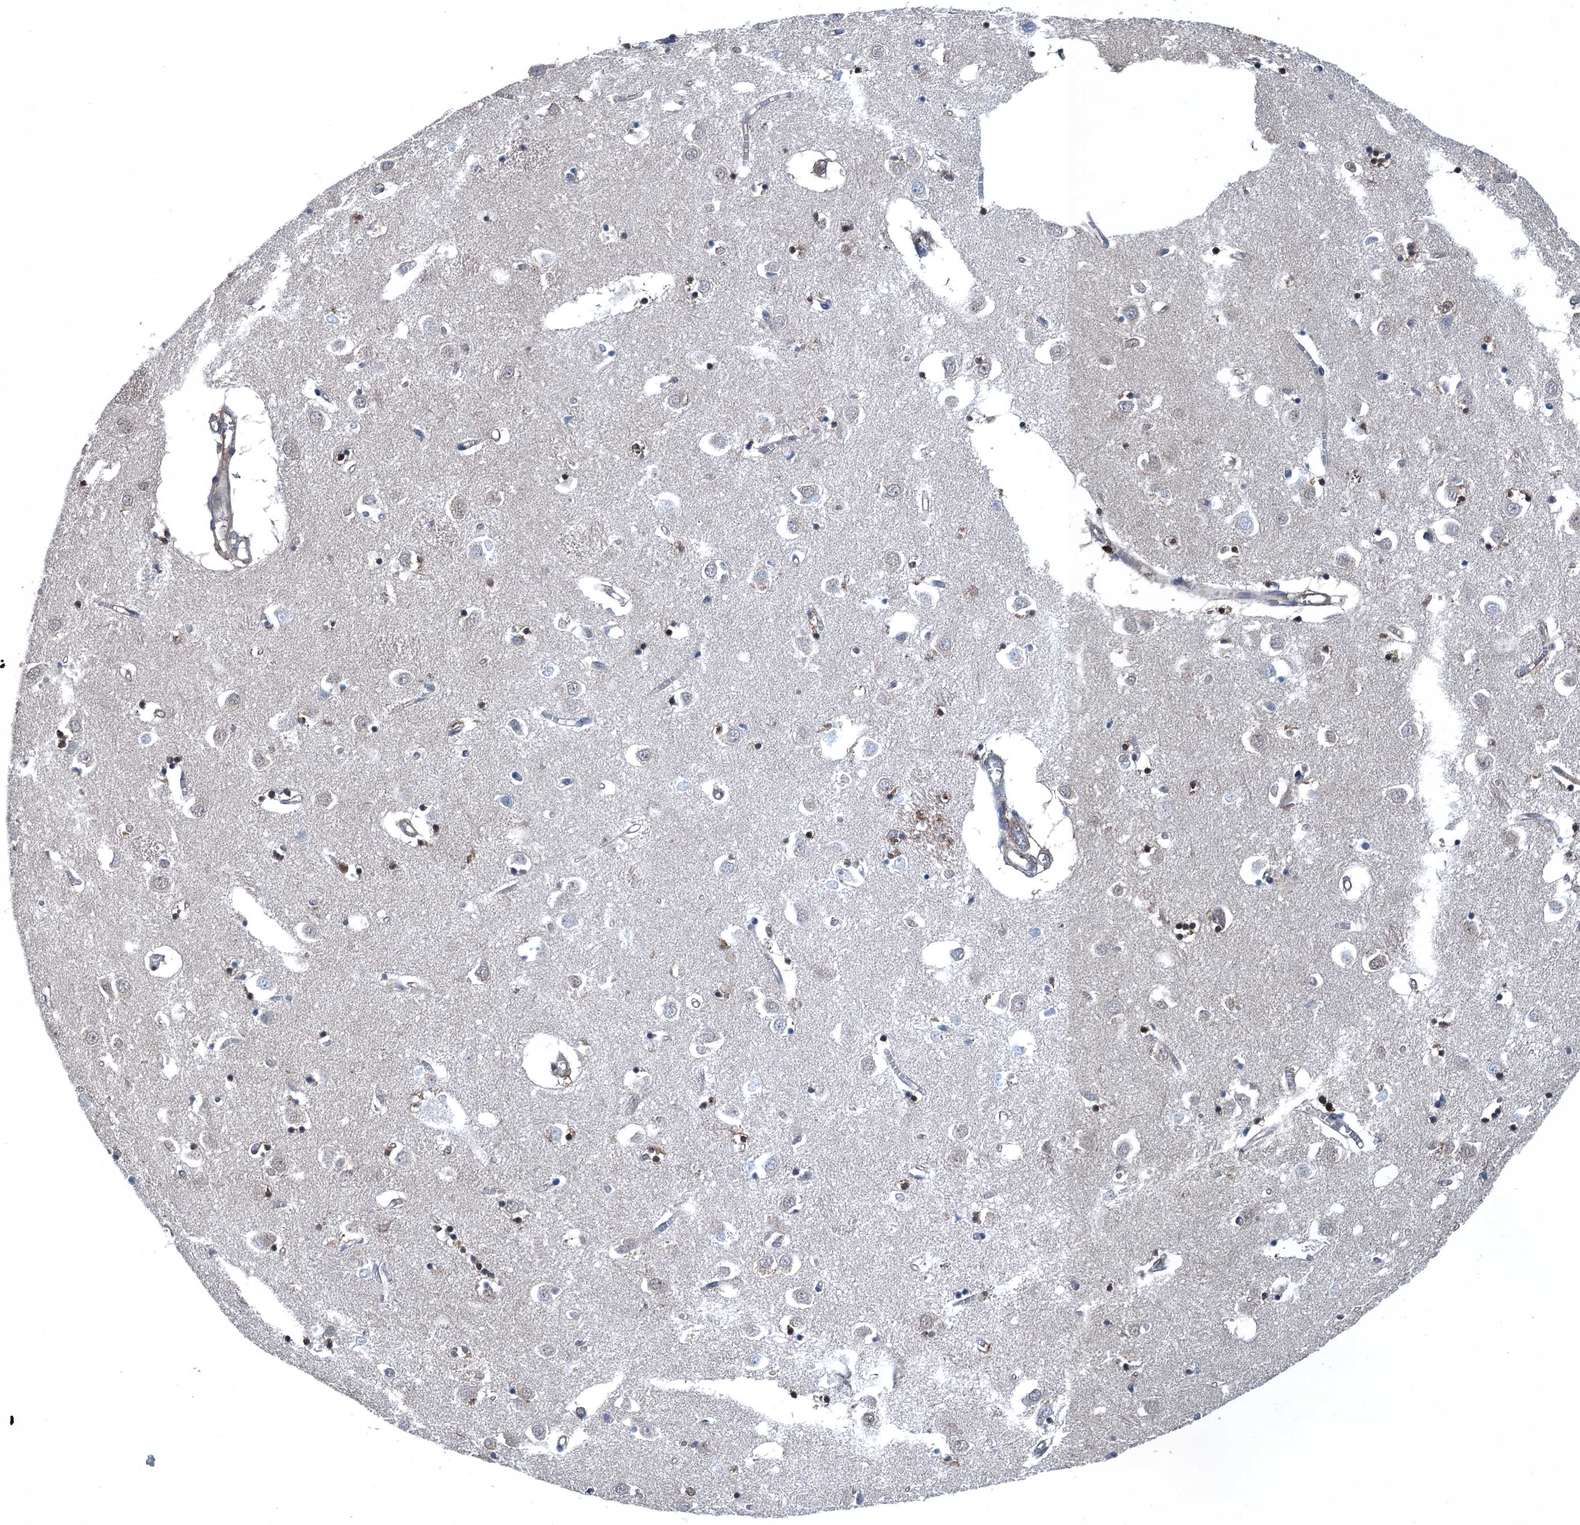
{"staining": {"intensity": "weak", "quantity": "<25%", "location": "cytoplasmic/membranous,nuclear"}, "tissue": "caudate", "cell_type": "Glial cells", "image_type": "normal", "snomed": [{"axis": "morphology", "description": "Normal tissue, NOS"}, {"axis": "topography", "description": "Lateral ventricle wall"}], "caption": "Caudate stained for a protein using immunohistochemistry exhibits no staining glial cells.", "gene": "RNH1", "patient": {"sex": "male", "age": 70}}